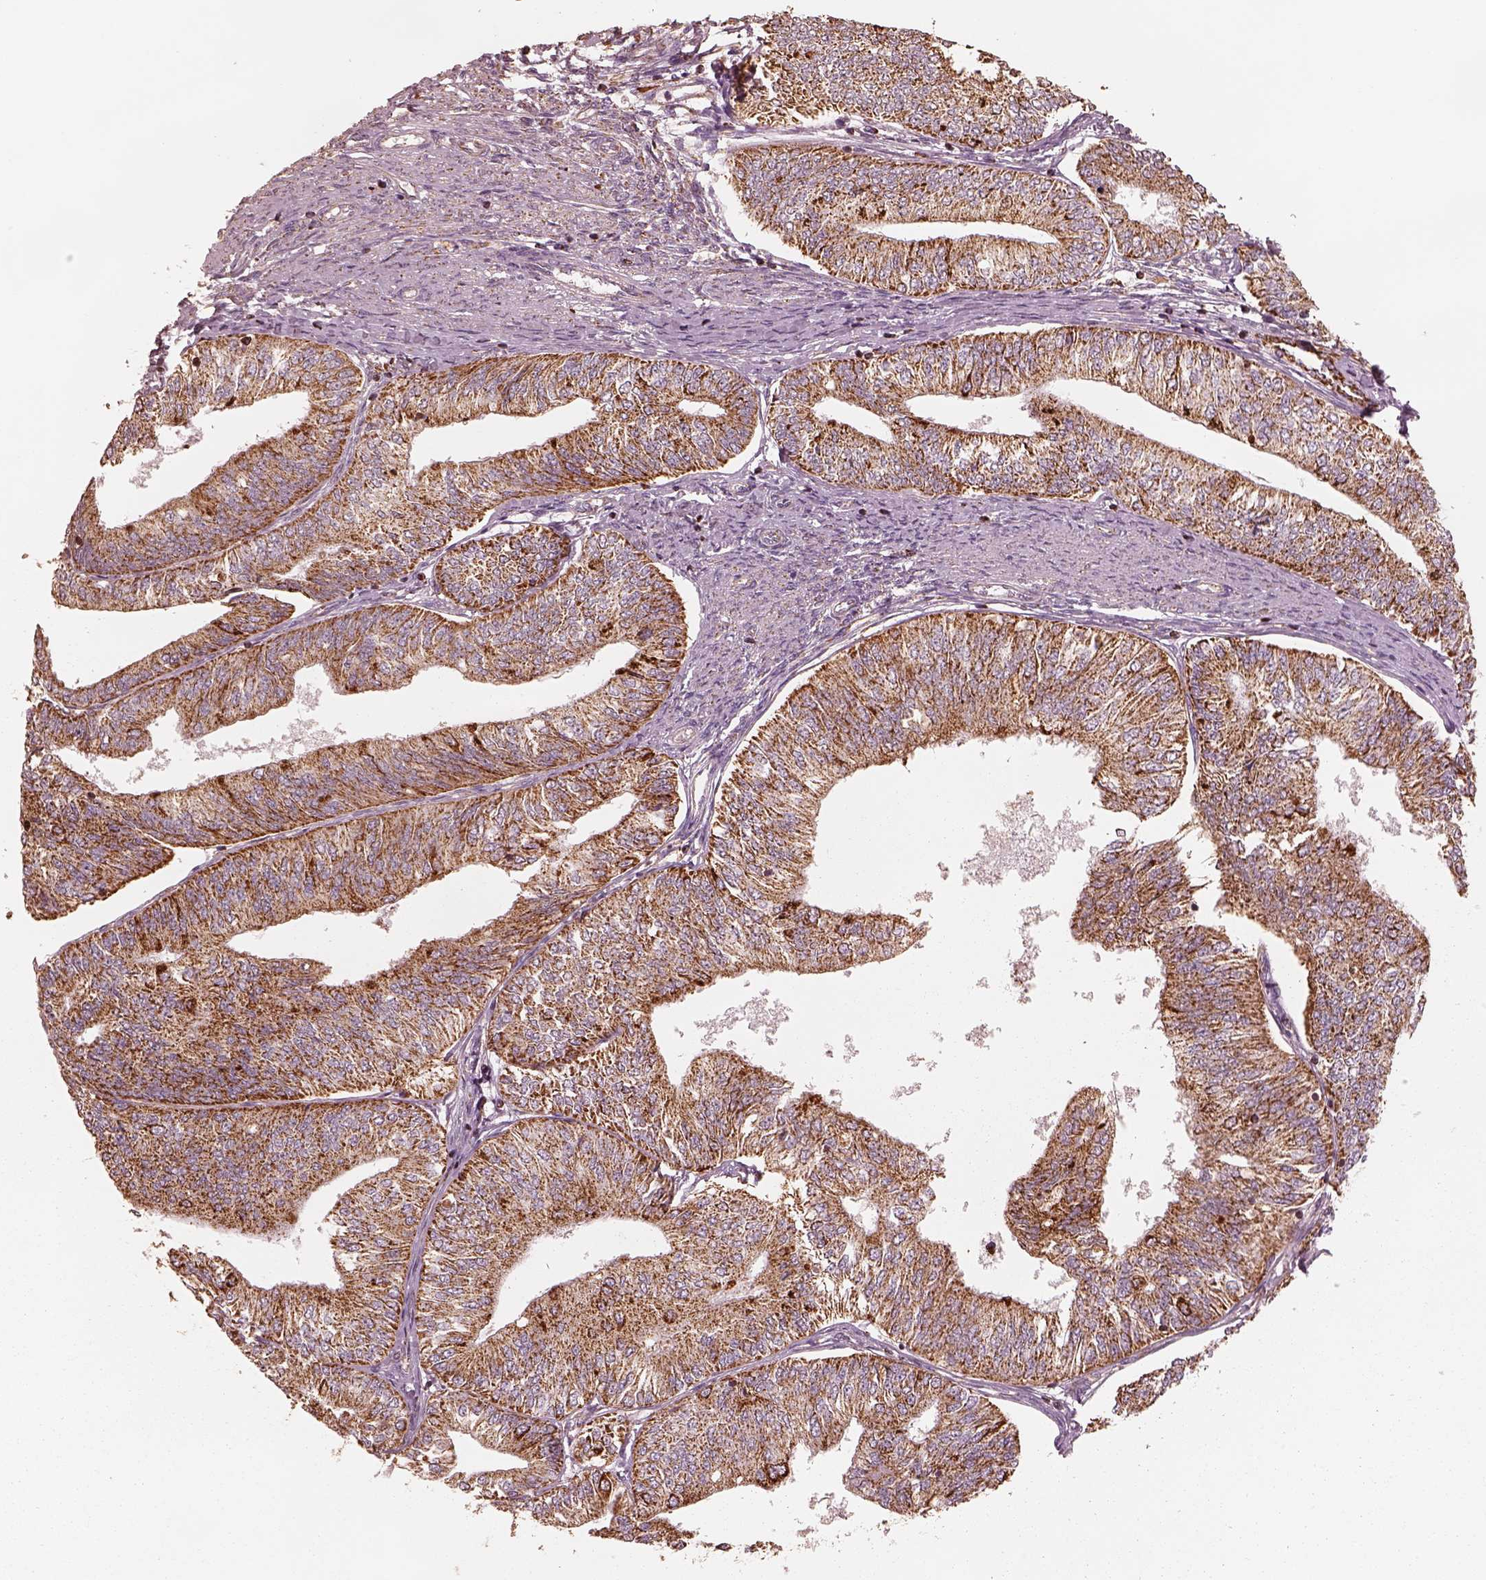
{"staining": {"intensity": "strong", "quantity": ">75%", "location": "cytoplasmic/membranous"}, "tissue": "endometrial cancer", "cell_type": "Tumor cells", "image_type": "cancer", "snomed": [{"axis": "morphology", "description": "Adenocarcinoma, NOS"}, {"axis": "topography", "description": "Endometrium"}], "caption": "The immunohistochemical stain shows strong cytoplasmic/membranous staining in tumor cells of adenocarcinoma (endometrial) tissue.", "gene": "ENTPD6", "patient": {"sex": "female", "age": 58}}